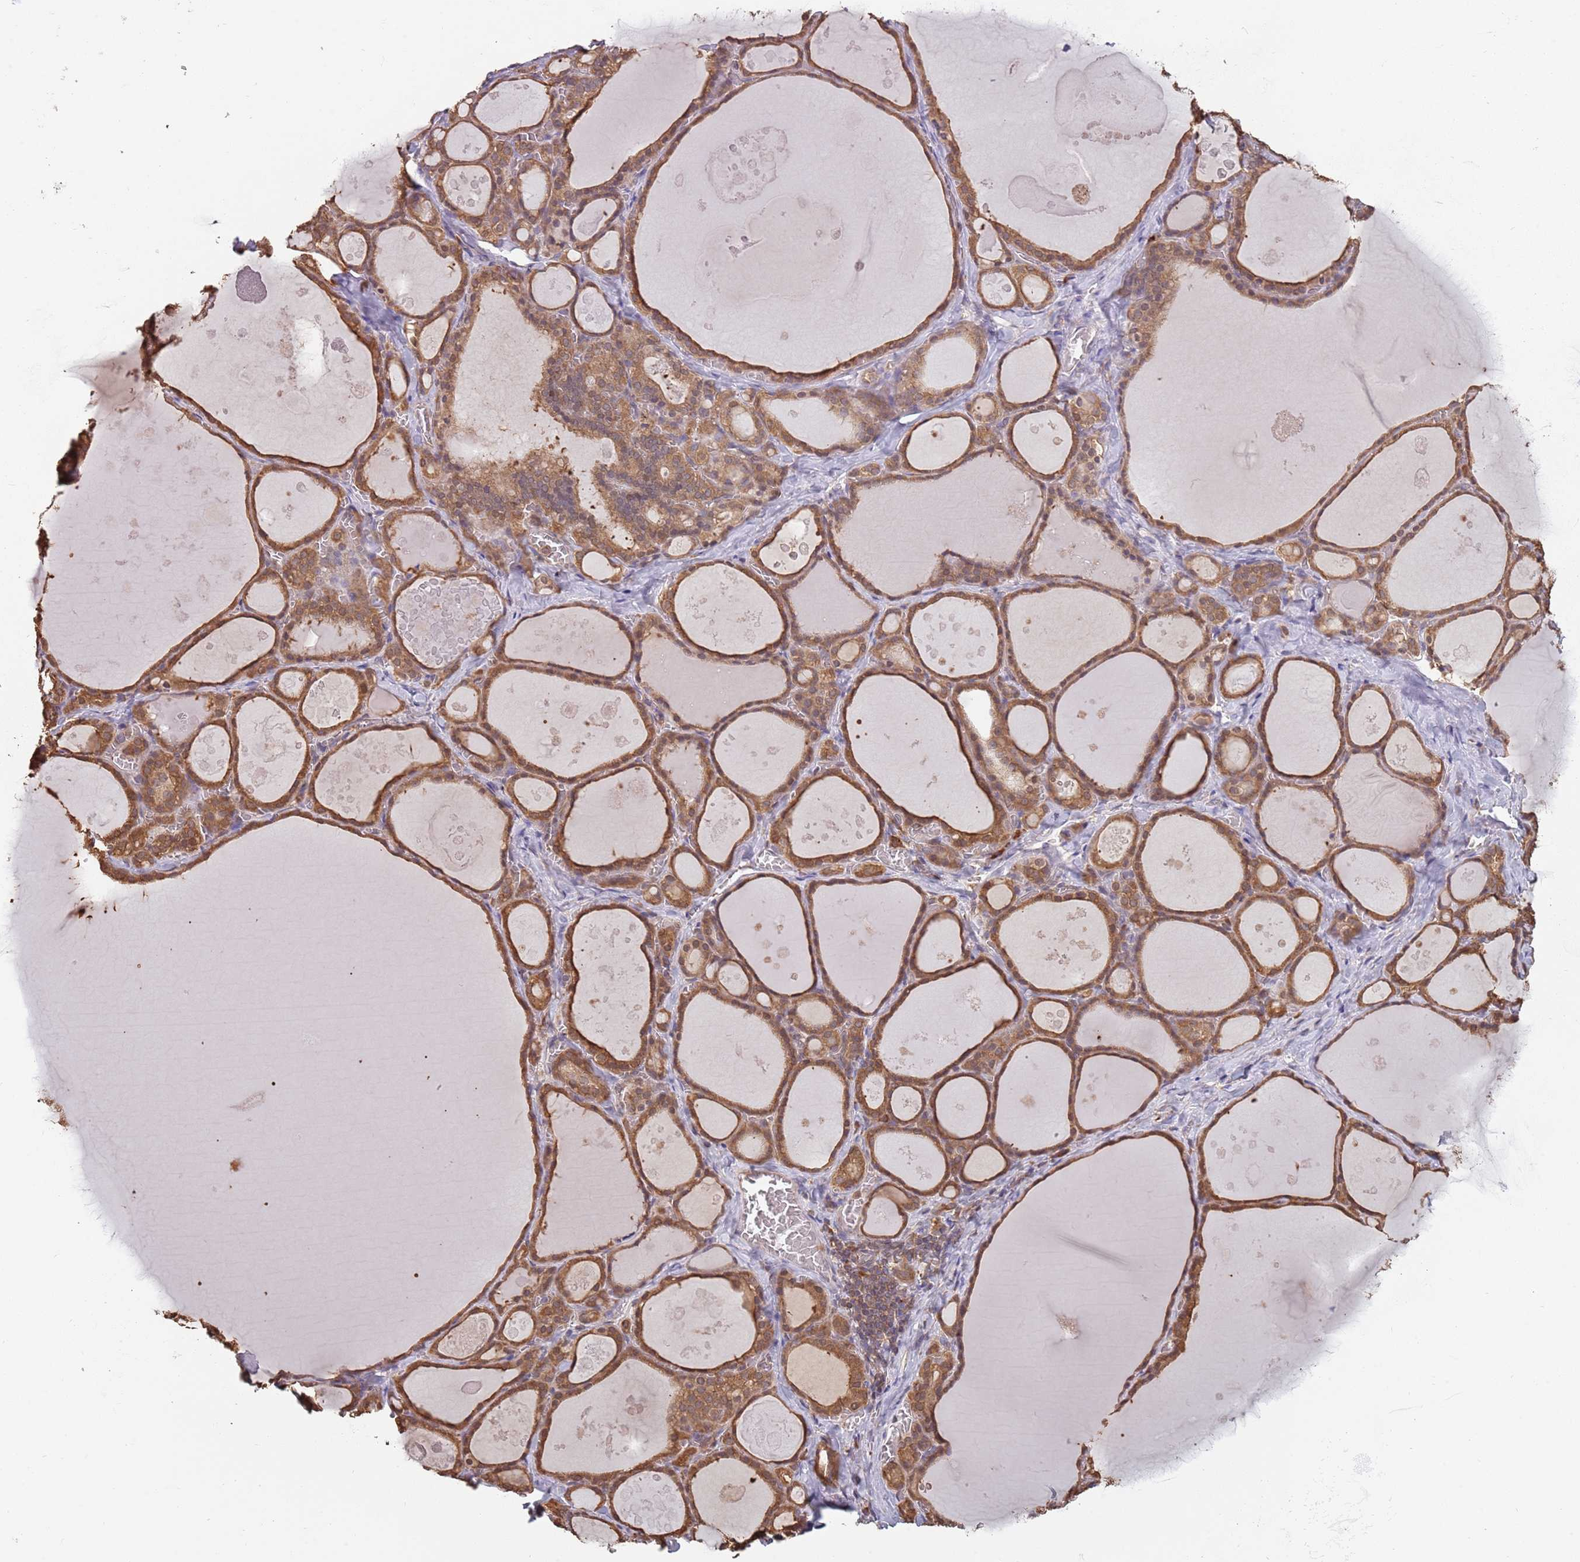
{"staining": {"intensity": "moderate", "quantity": ">75%", "location": "cytoplasmic/membranous"}, "tissue": "thyroid gland", "cell_type": "Glandular cells", "image_type": "normal", "snomed": [{"axis": "morphology", "description": "Normal tissue, NOS"}, {"axis": "topography", "description": "Thyroid gland"}], "caption": "High-magnification brightfield microscopy of normal thyroid gland stained with DAB (brown) and counterstained with hematoxylin (blue). glandular cells exhibit moderate cytoplasmic/membranous expression is appreciated in about>75% of cells.", "gene": "COG4", "patient": {"sex": "male", "age": 56}}